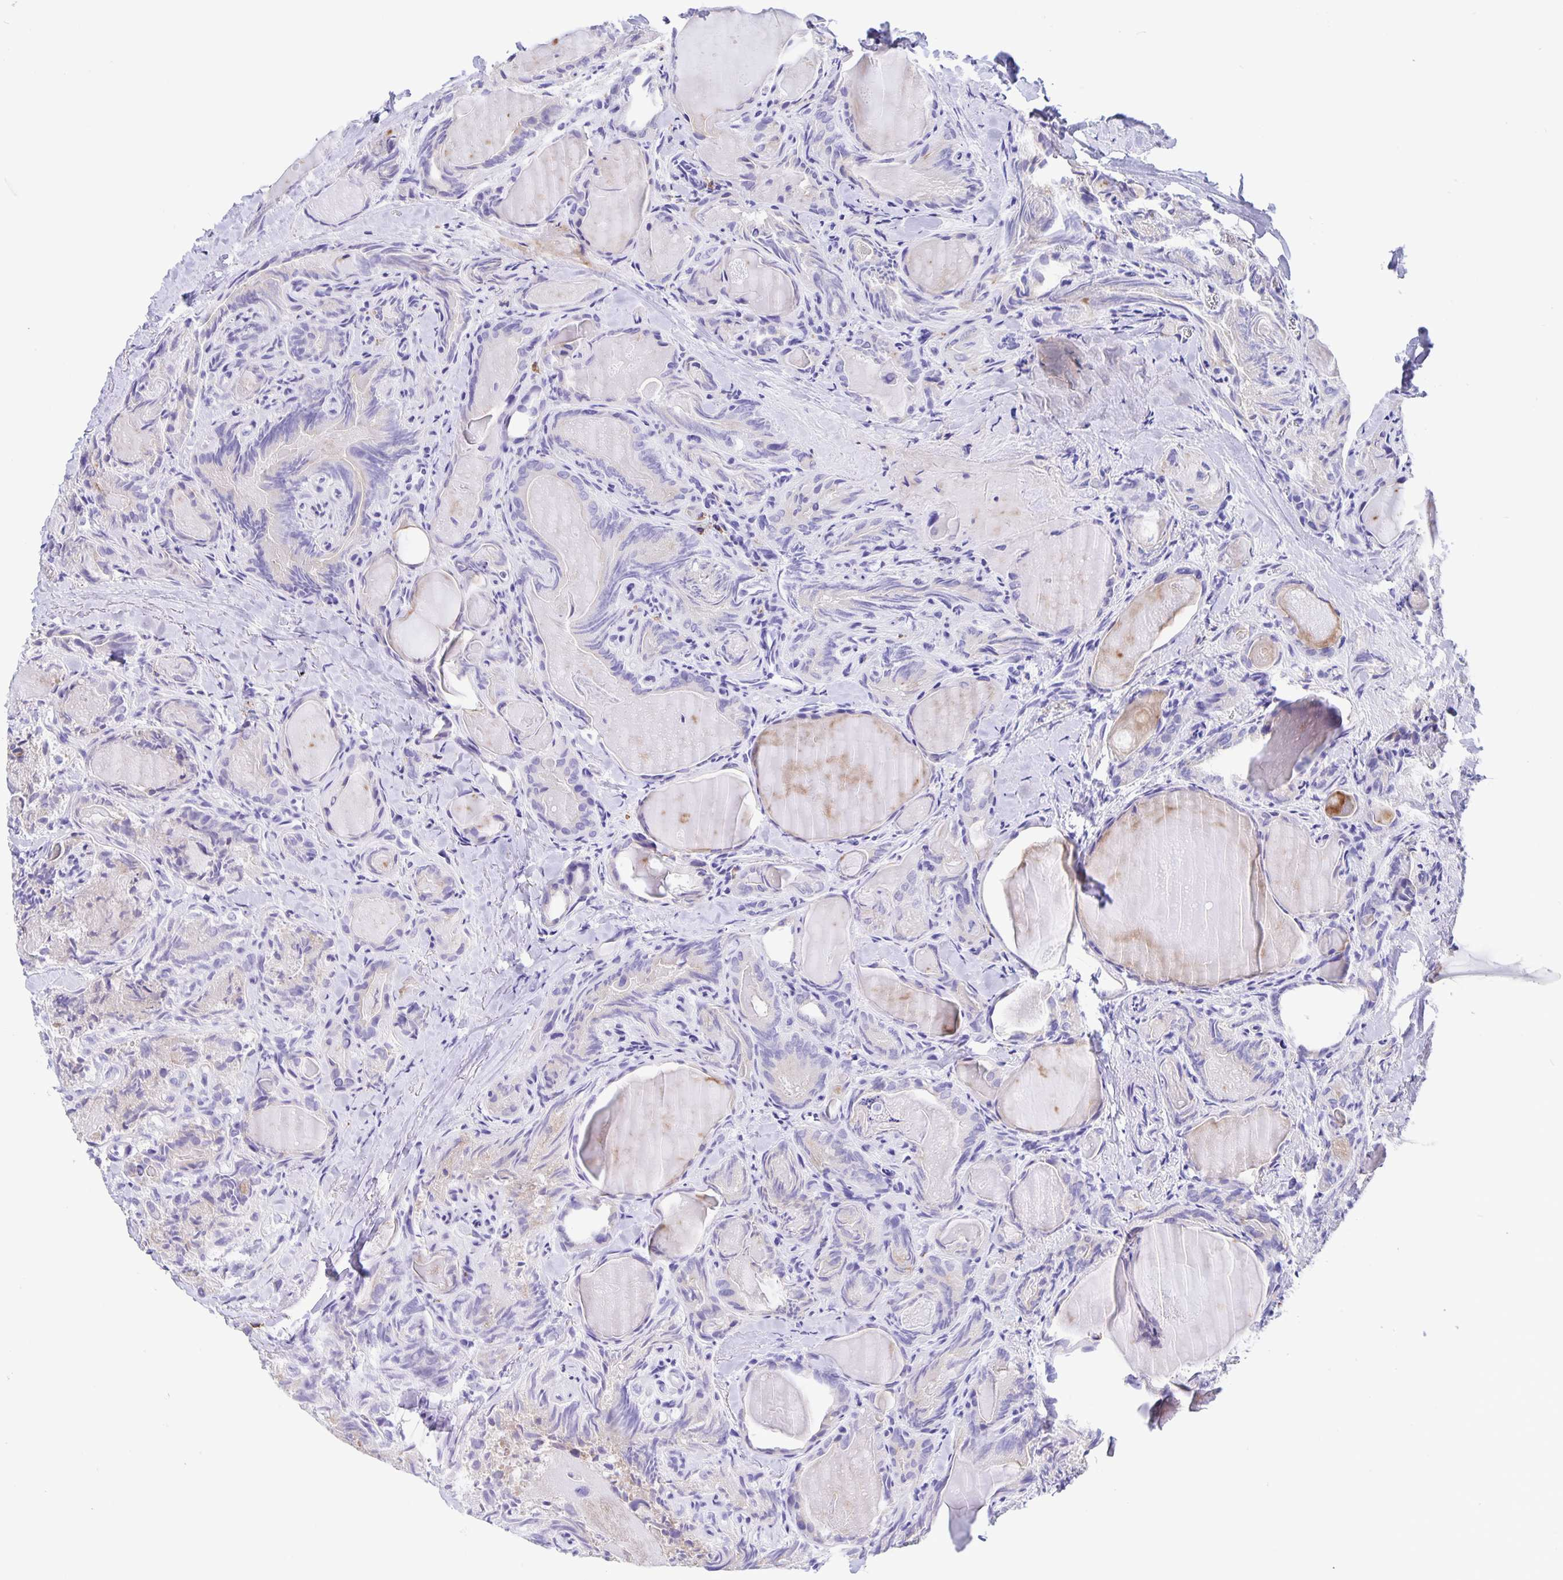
{"staining": {"intensity": "negative", "quantity": "none", "location": "none"}, "tissue": "thyroid cancer", "cell_type": "Tumor cells", "image_type": "cancer", "snomed": [{"axis": "morphology", "description": "Papillary adenocarcinoma, NOS"}, {"axis": "topography", "description": "Thyroid gland"}], "caption": "DAB immunohistochemical staining of thyroid cancer (papillary adenocarcinoma) displays no significant expression in tumor cells.", "gene": "ERMN", "patient": {"sex": "female", "age": 75}}